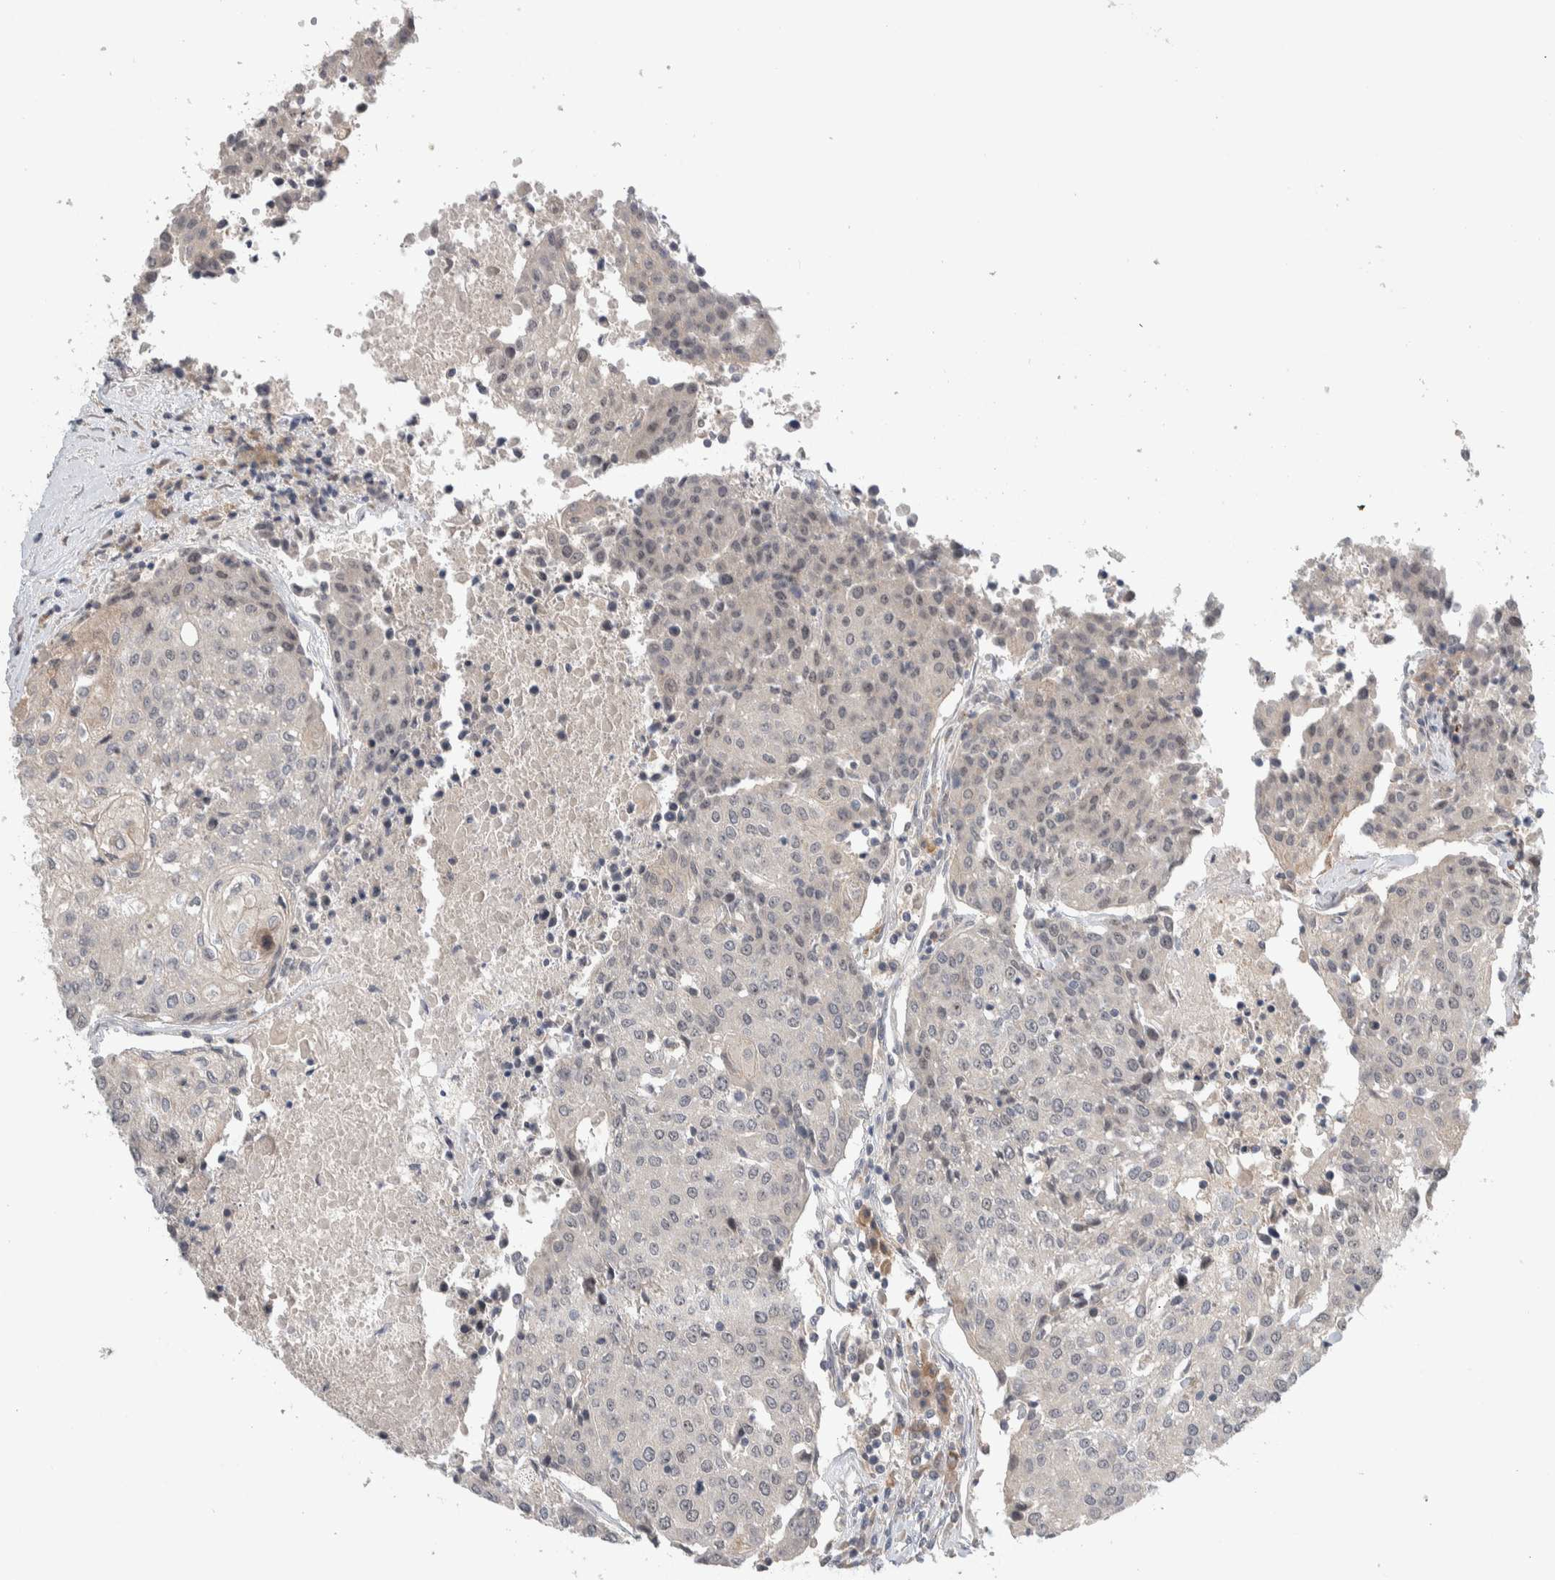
{"staining": {"intensity": "negative", "quantity": "none", "location": "none"}, "tissue": "urothelial cancer", "cell_type": "Tumor cells", "image_type": "cancer", "snomed": [{"axis": "morphology", "description": "Urothelial carcinoma, High grade"}, {"axis": "topography", "description": "Urinary bladder"}], "caption": "This is an immunohistochemistry histopathology image of urothelial cancer. There is no staining in tumor cells.", "gene": "MPRIP", "patient": {"sex": "female", "age": 85}}